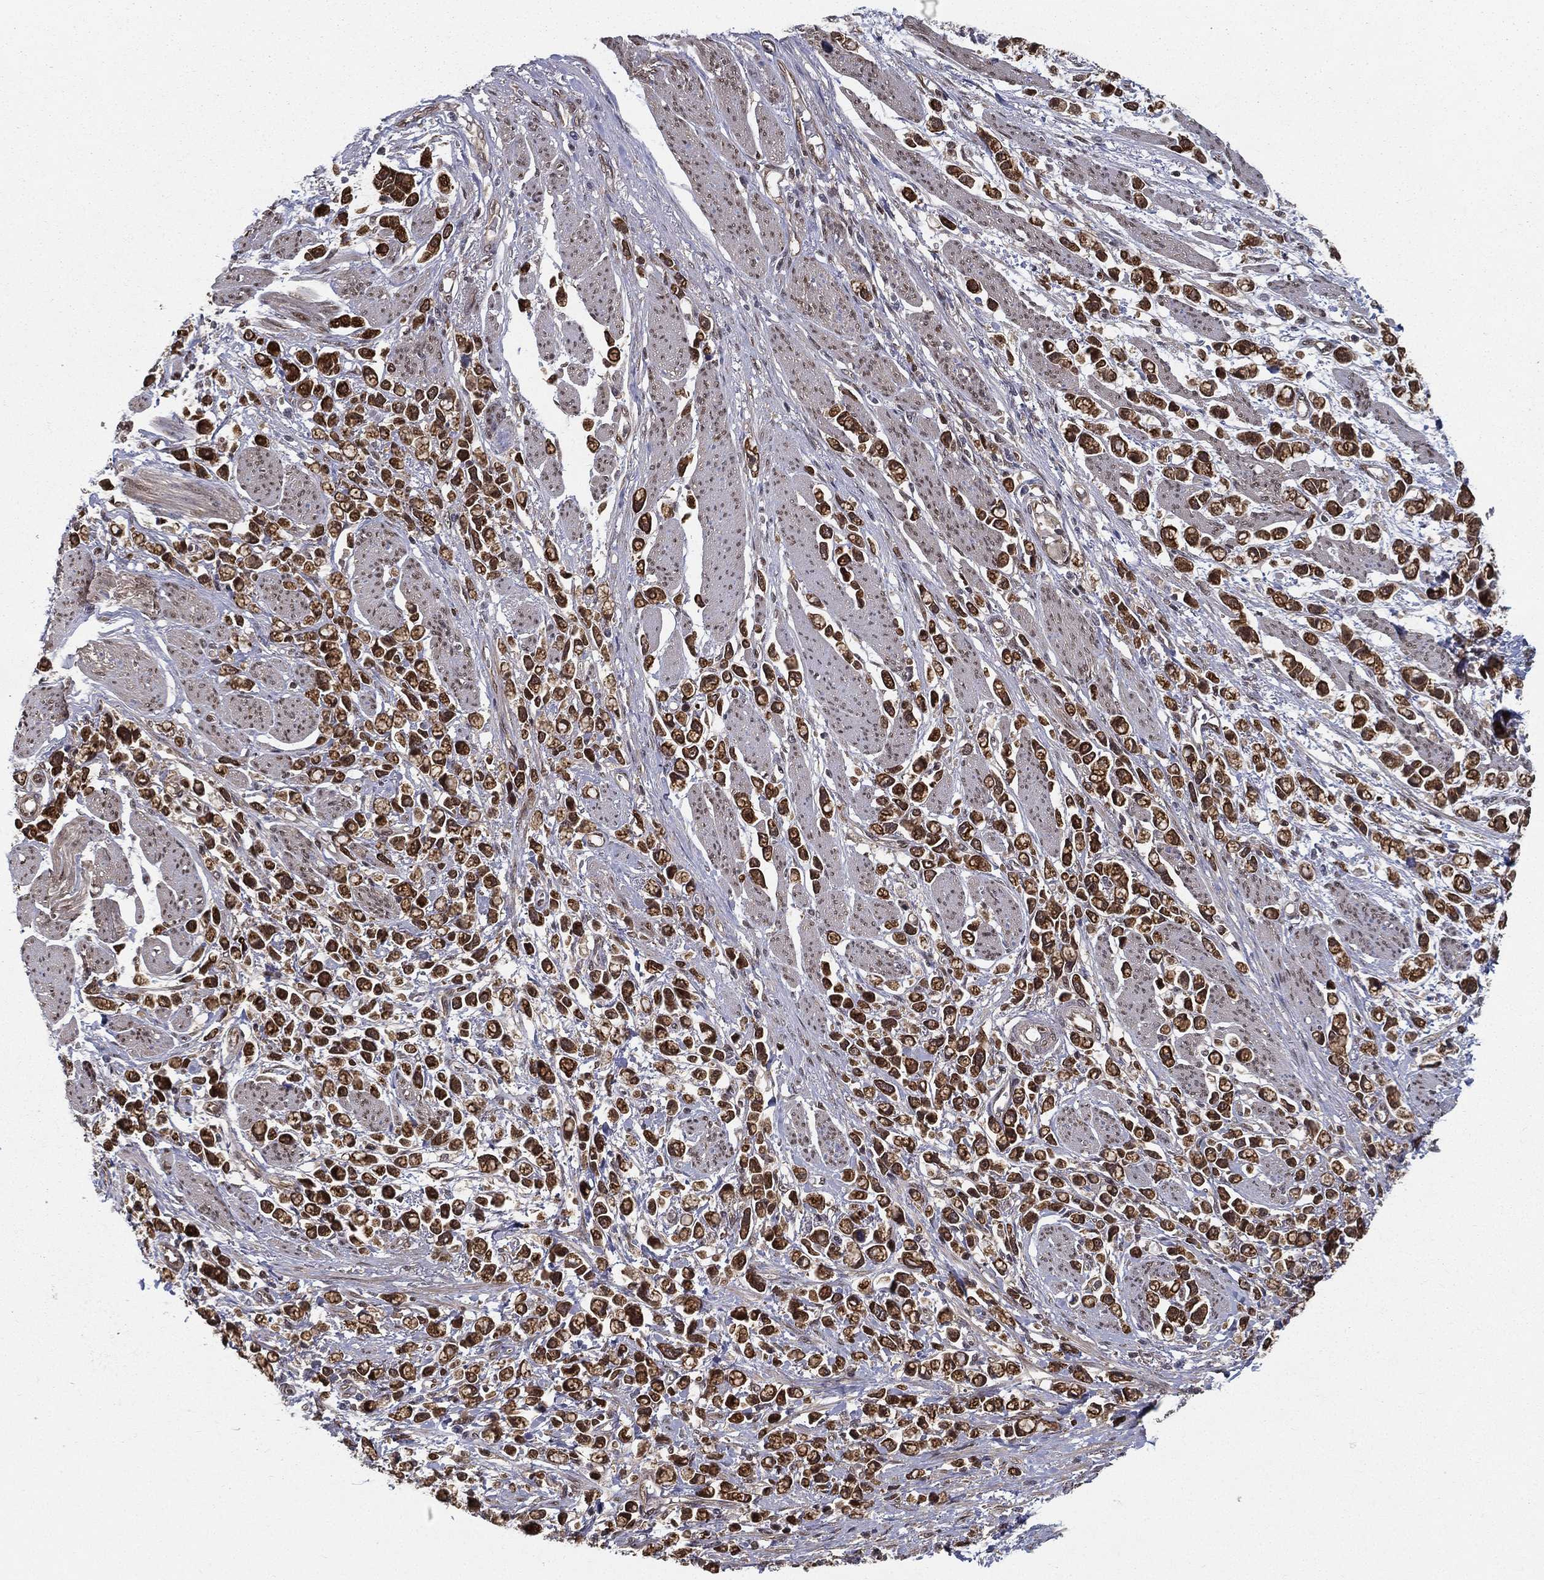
{"staining": {"intensity": "strong", "quantity": ">75%", "location": "cytoplasmic/membranous"}, "tissue": "stomach cancer", "cell_type": "Tumor cells", "image_type": "cancer", "snomed": [{"axis": "morphology", "description": "Adenocarcinoma, NOS"}, {"axis": "topography", "description": "Stomach"}], "caption": "IHC photomicrograph of human stomach cancer (adenocarcinoma) stained for a protein (brown), which reveals high levels of strong cytoplasmic/membranous expression in approximately >75% of tumor cells.", "gene": "SLC6A6", "patient": {"sex": "female", "age": 81}}